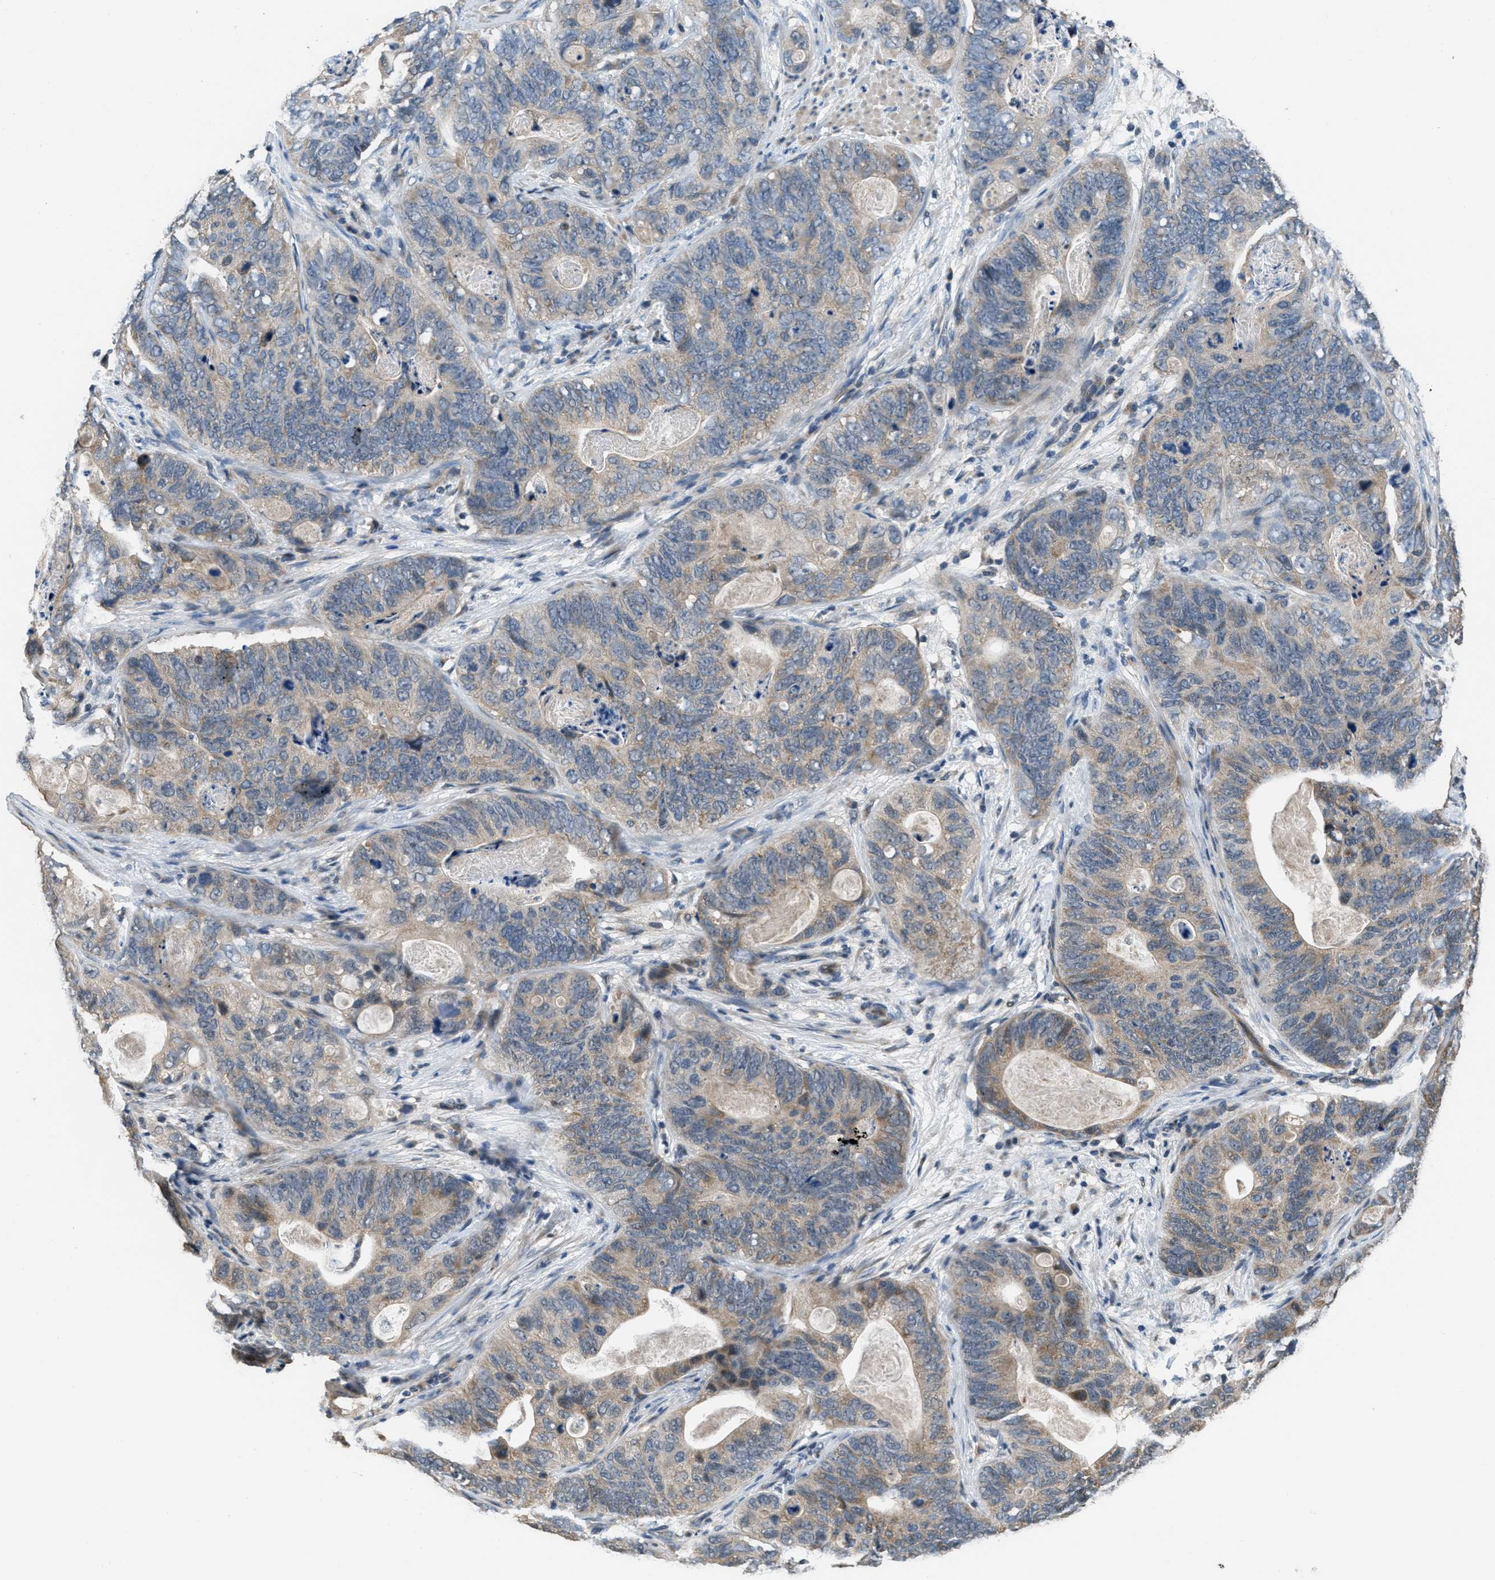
{"staining": {"intensity": "weak", "quantity": ">75%", "location": "cytoplasmic/membranous"}, "tissue": "stomach cancer", "cell_type": "Tumor cells", "image_type": "cancer", "snomed": [{"axis": "morphology", "description": "Adenocarcinoma, NOS"}, {"axis": "topography", "description": "Stomach"}], "caption": "Tumor cells show low levels of weak cytoplasmic/membranous positivity in approximately >75% of cells in human stomach adenocarcinoma.", "gene": "NAT1", "patient": {"sex": "female", "age": 89}}